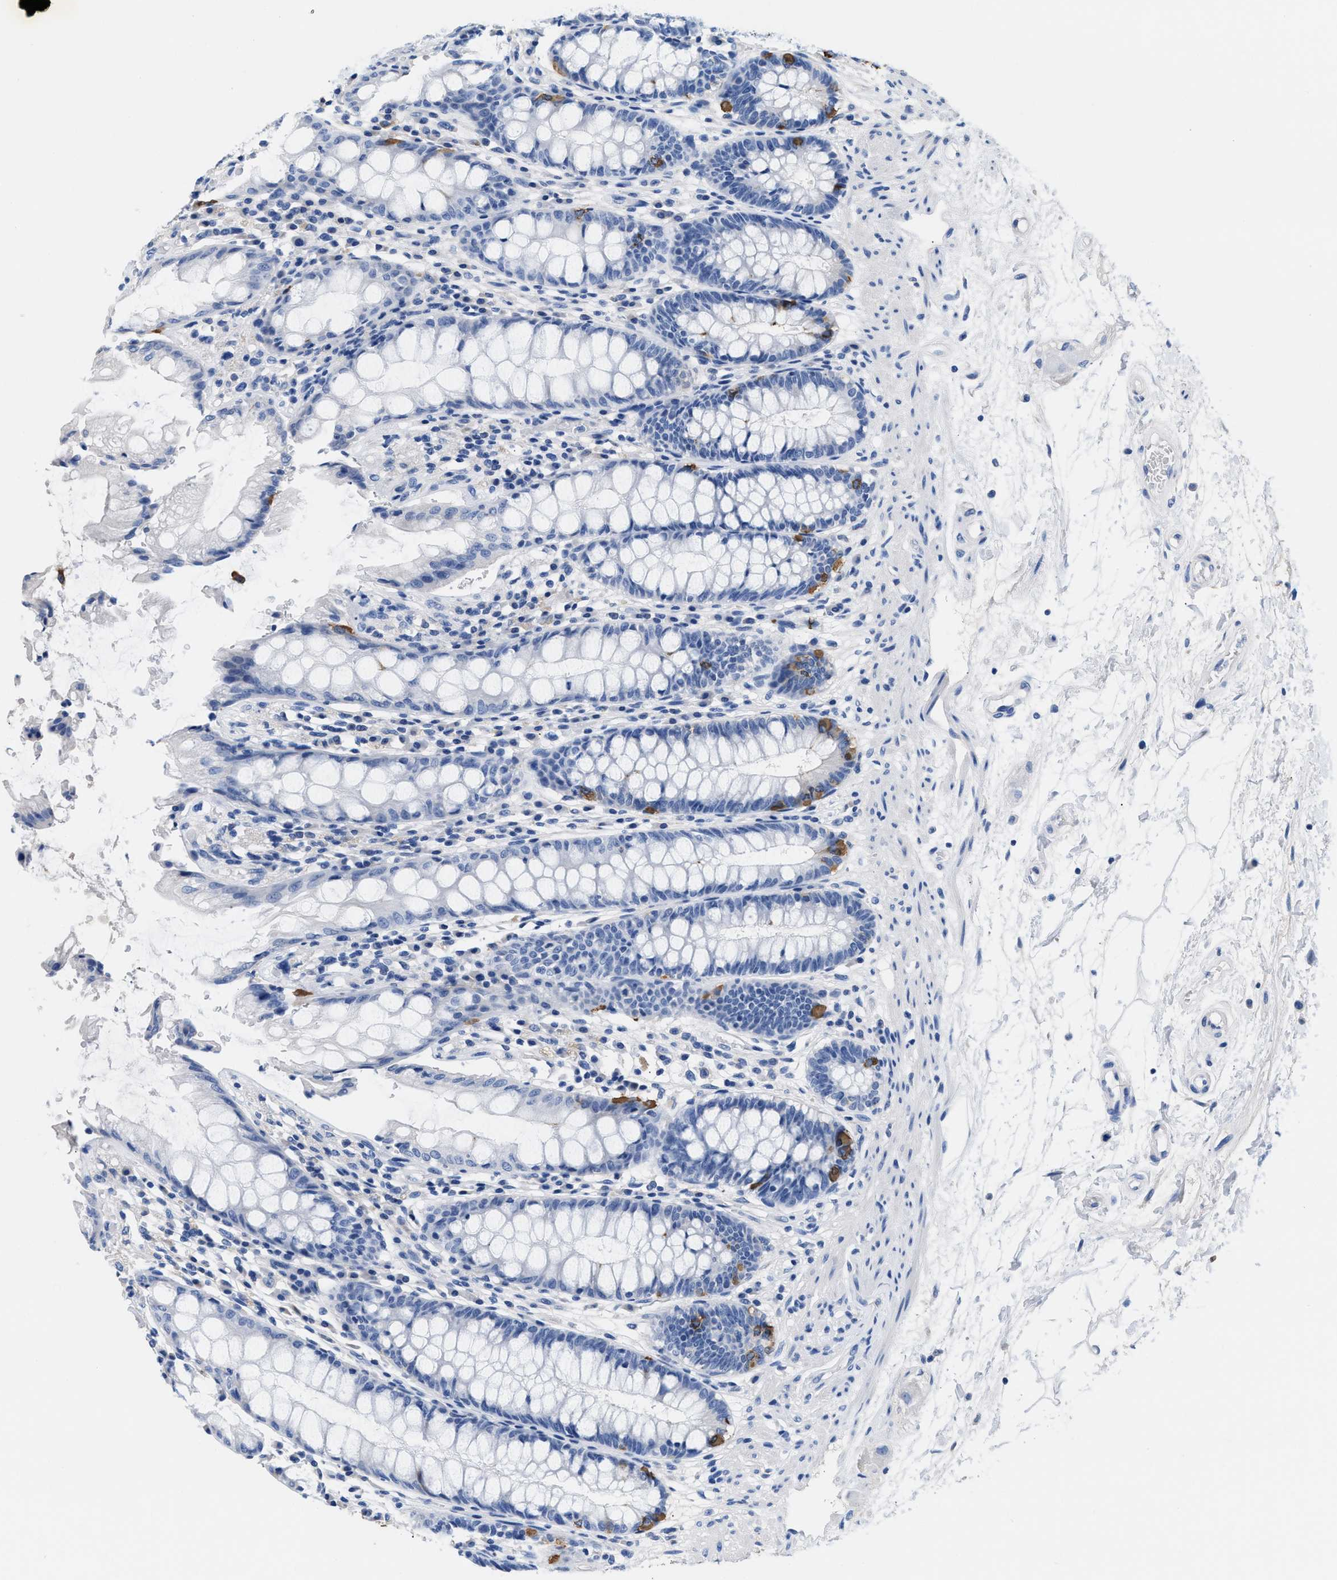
{"staining": {"intensity": "moderate", "quantity": "<25%", "location": "cytoplasmic/membranous"}, "tissue": "rectum", "cell_type": "Glandular cells", "image_type": "normal", "snomed": [{"axis": "morphology", "description": "Normal tissue, NOS"}, {"axis": "topography", "description": "Rectum"}], "caption": "Immunohistochemical staining of normal rectum demonstrates low levels of moderate cytoplasmic/membranous expression in approximately <25% of glandular cells.", "gene": "SLFN13", "patient": {"sex": "male", "age": 64}}